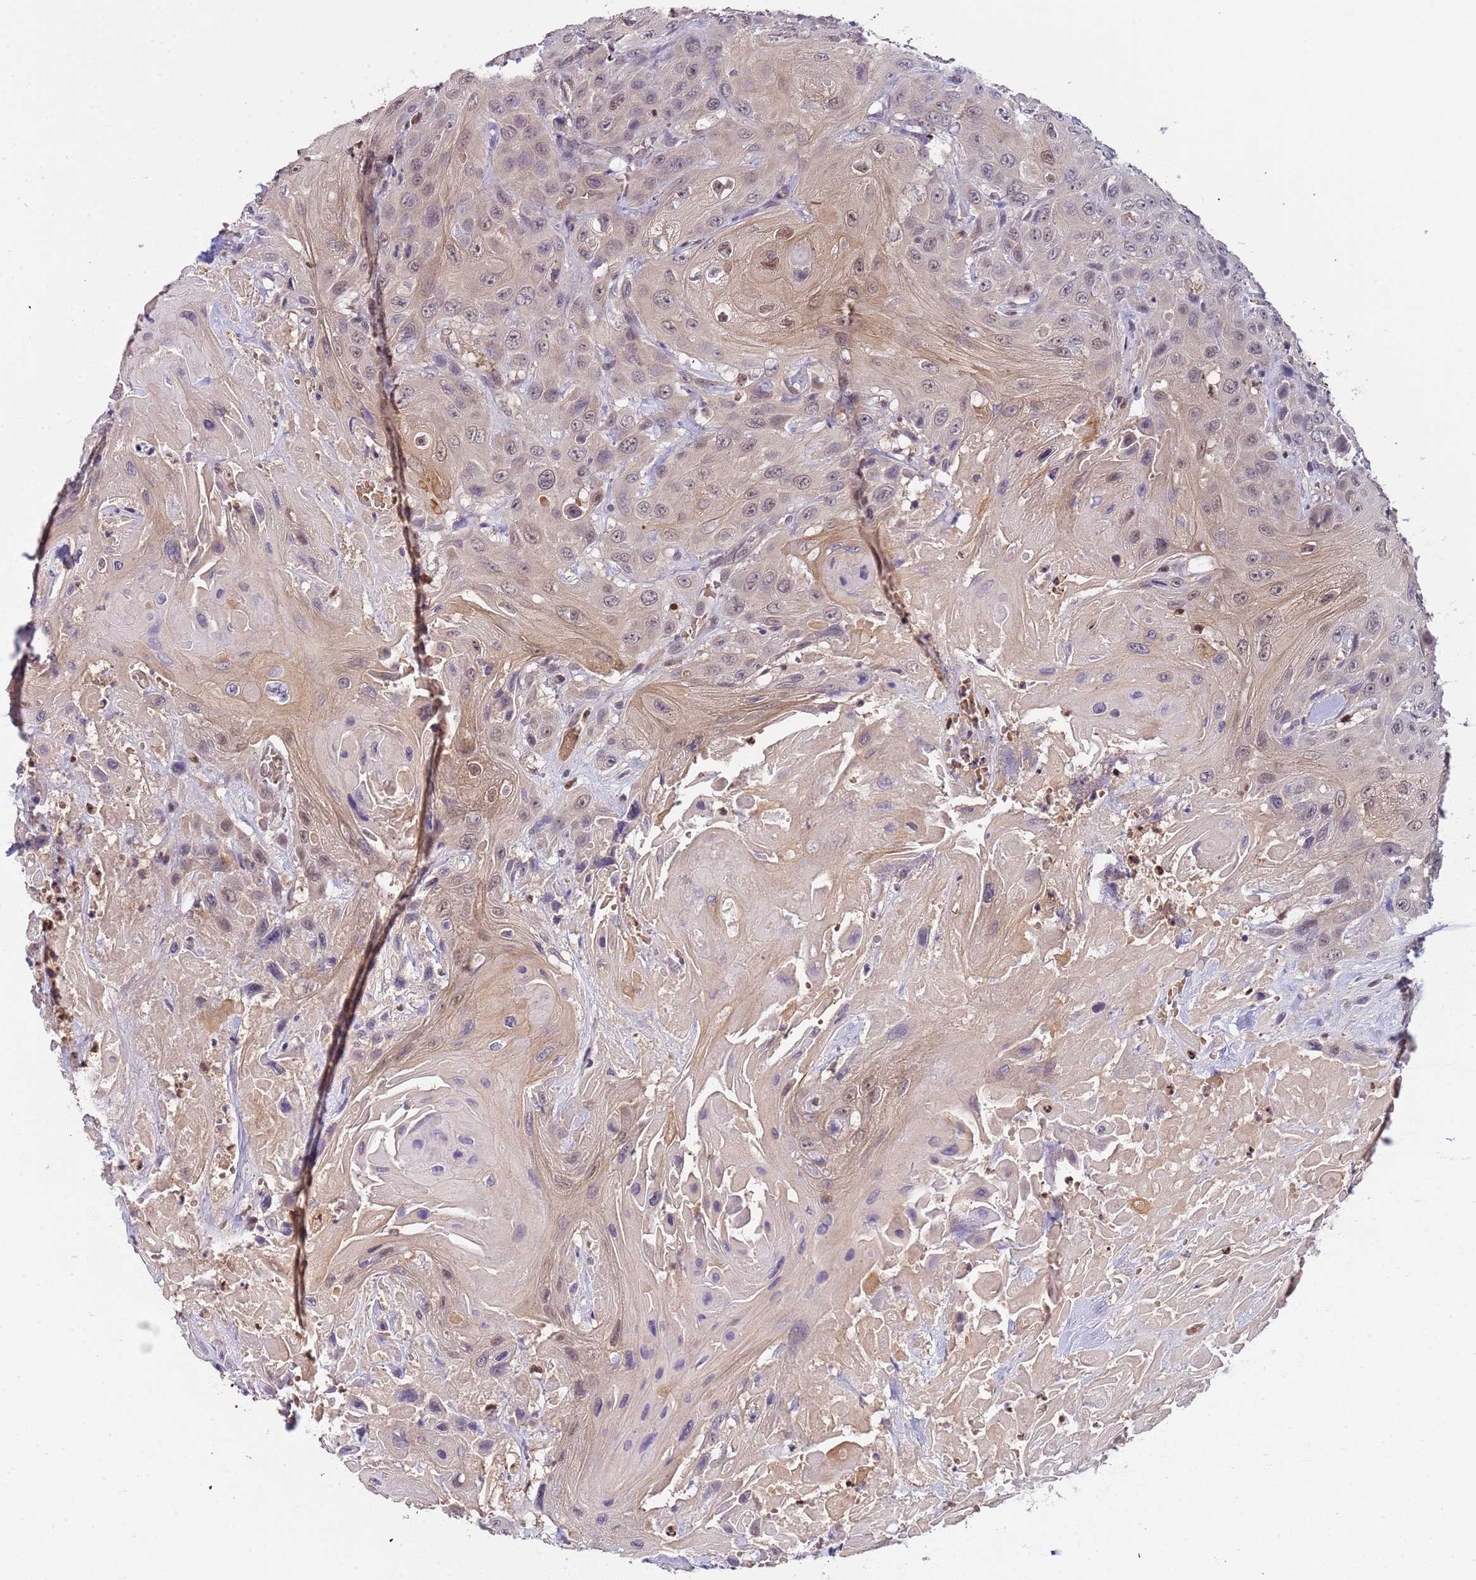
{"staining": {"intensity": "weak", "quantity": "<25%", "location": "cytoplasmic/membranous,nuclear"}, "tissue": "head and neck cancer", "cell_type": "Tumor cells", "image_type": "cancer", "snomed": [{"axis": "morphology", "description": "Squamous cell carcinoma, NOS"}, {"axis": "topography", "description": "Head-Neck"}], "caption": "Head and neck squamous cell carcinoma was stained to show a protein in brown. There is no significant expression in tumor cells.", "gene": "CD53", "patient": {"sex": "male", "age": 81}}